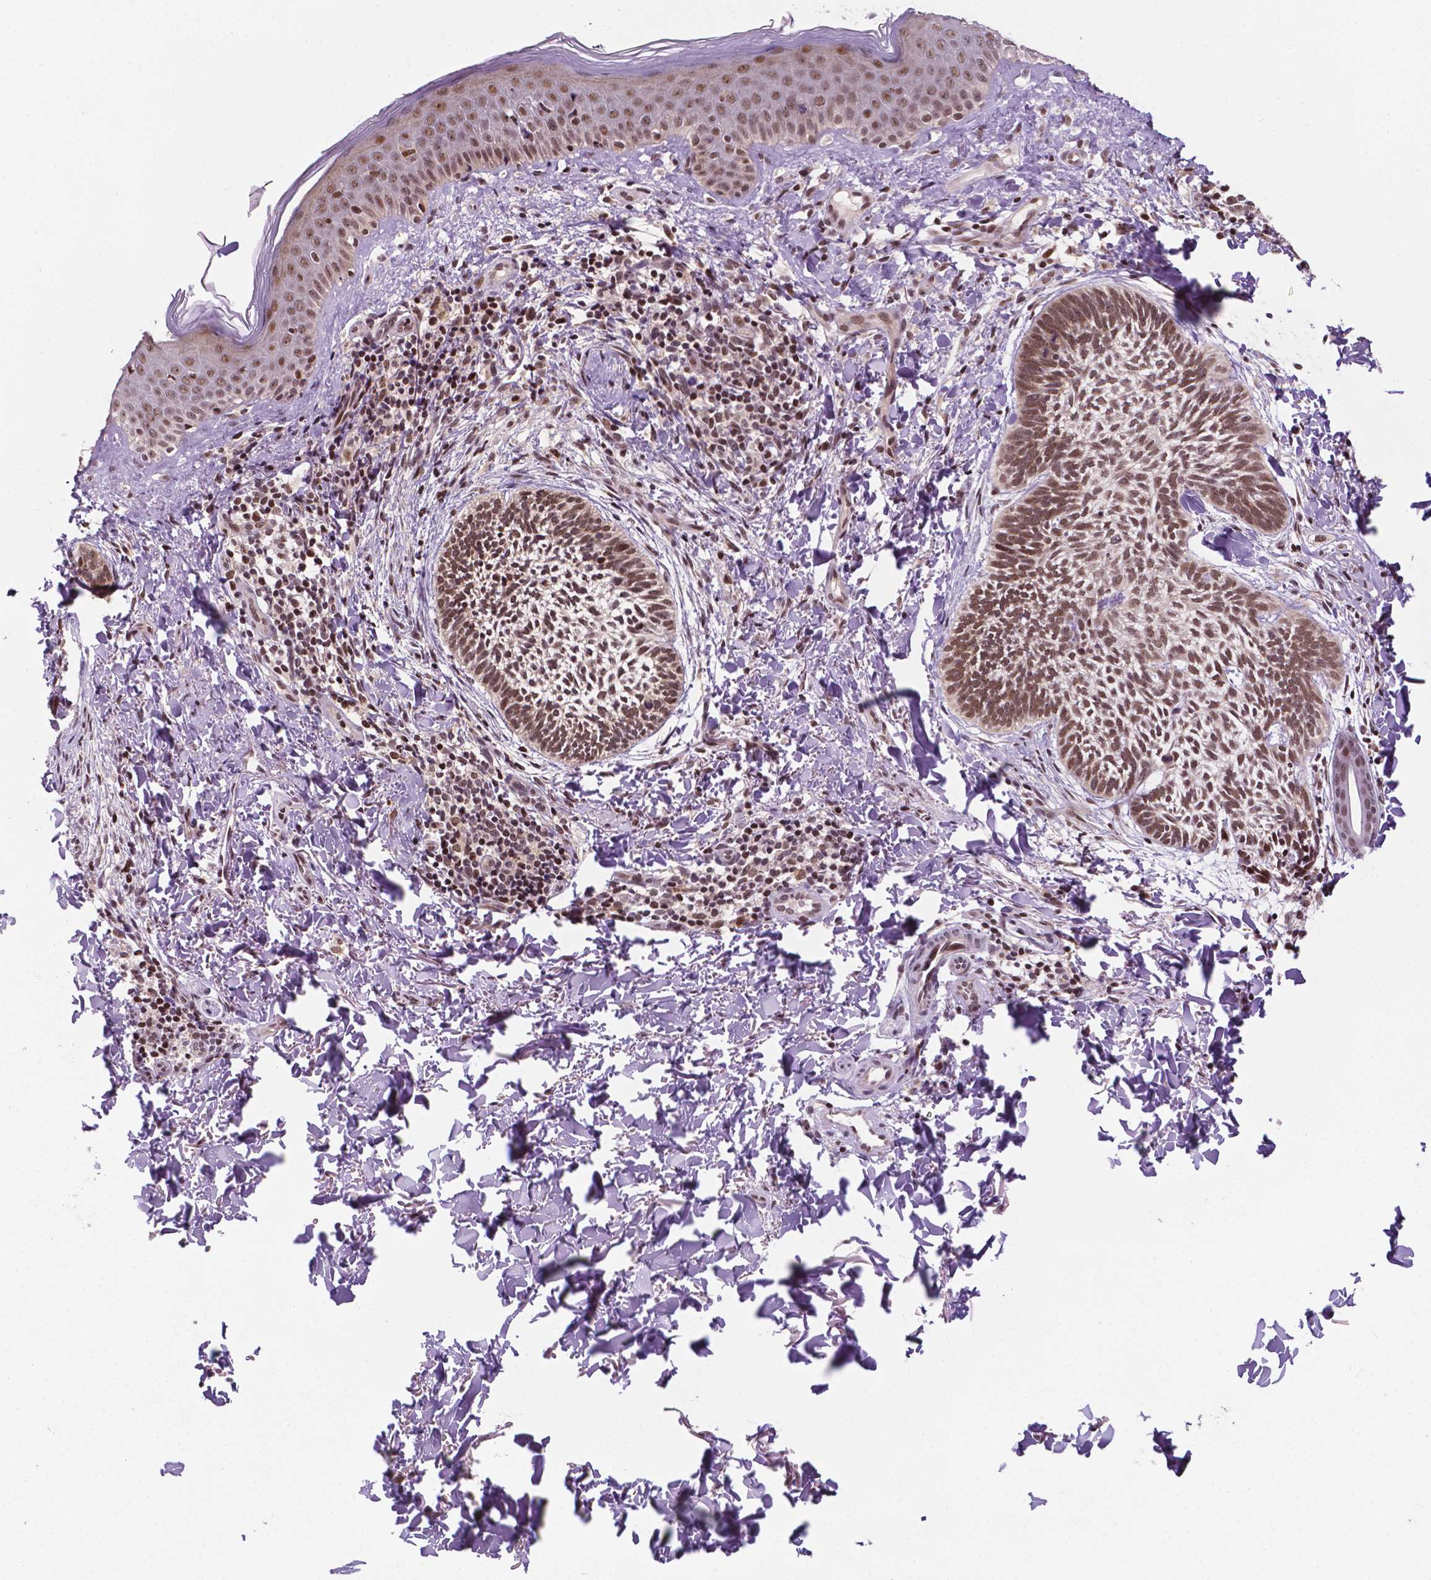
{"staining": {"intensity": "moderate", "quantity": ">75%", "location": "nuclear"}, "tissue": "skin cancer", "cell_type": "Tumor cells", "image_type": "cancer", "snomed": [{"axis": "morphology", "description": "Normal tissue, NOS"}, {"axis": "morphology", "description": "Basal cell carcinoma"}, {"axis": "topography", "description": "Skin"}], "caption": "Tumor cells show moderate nuclear positivity in approximately >75% of cells in skin cancer (basal cell carcinoma).", "gene": "PER2", "patient": {"sex": "male", "age": 46}}